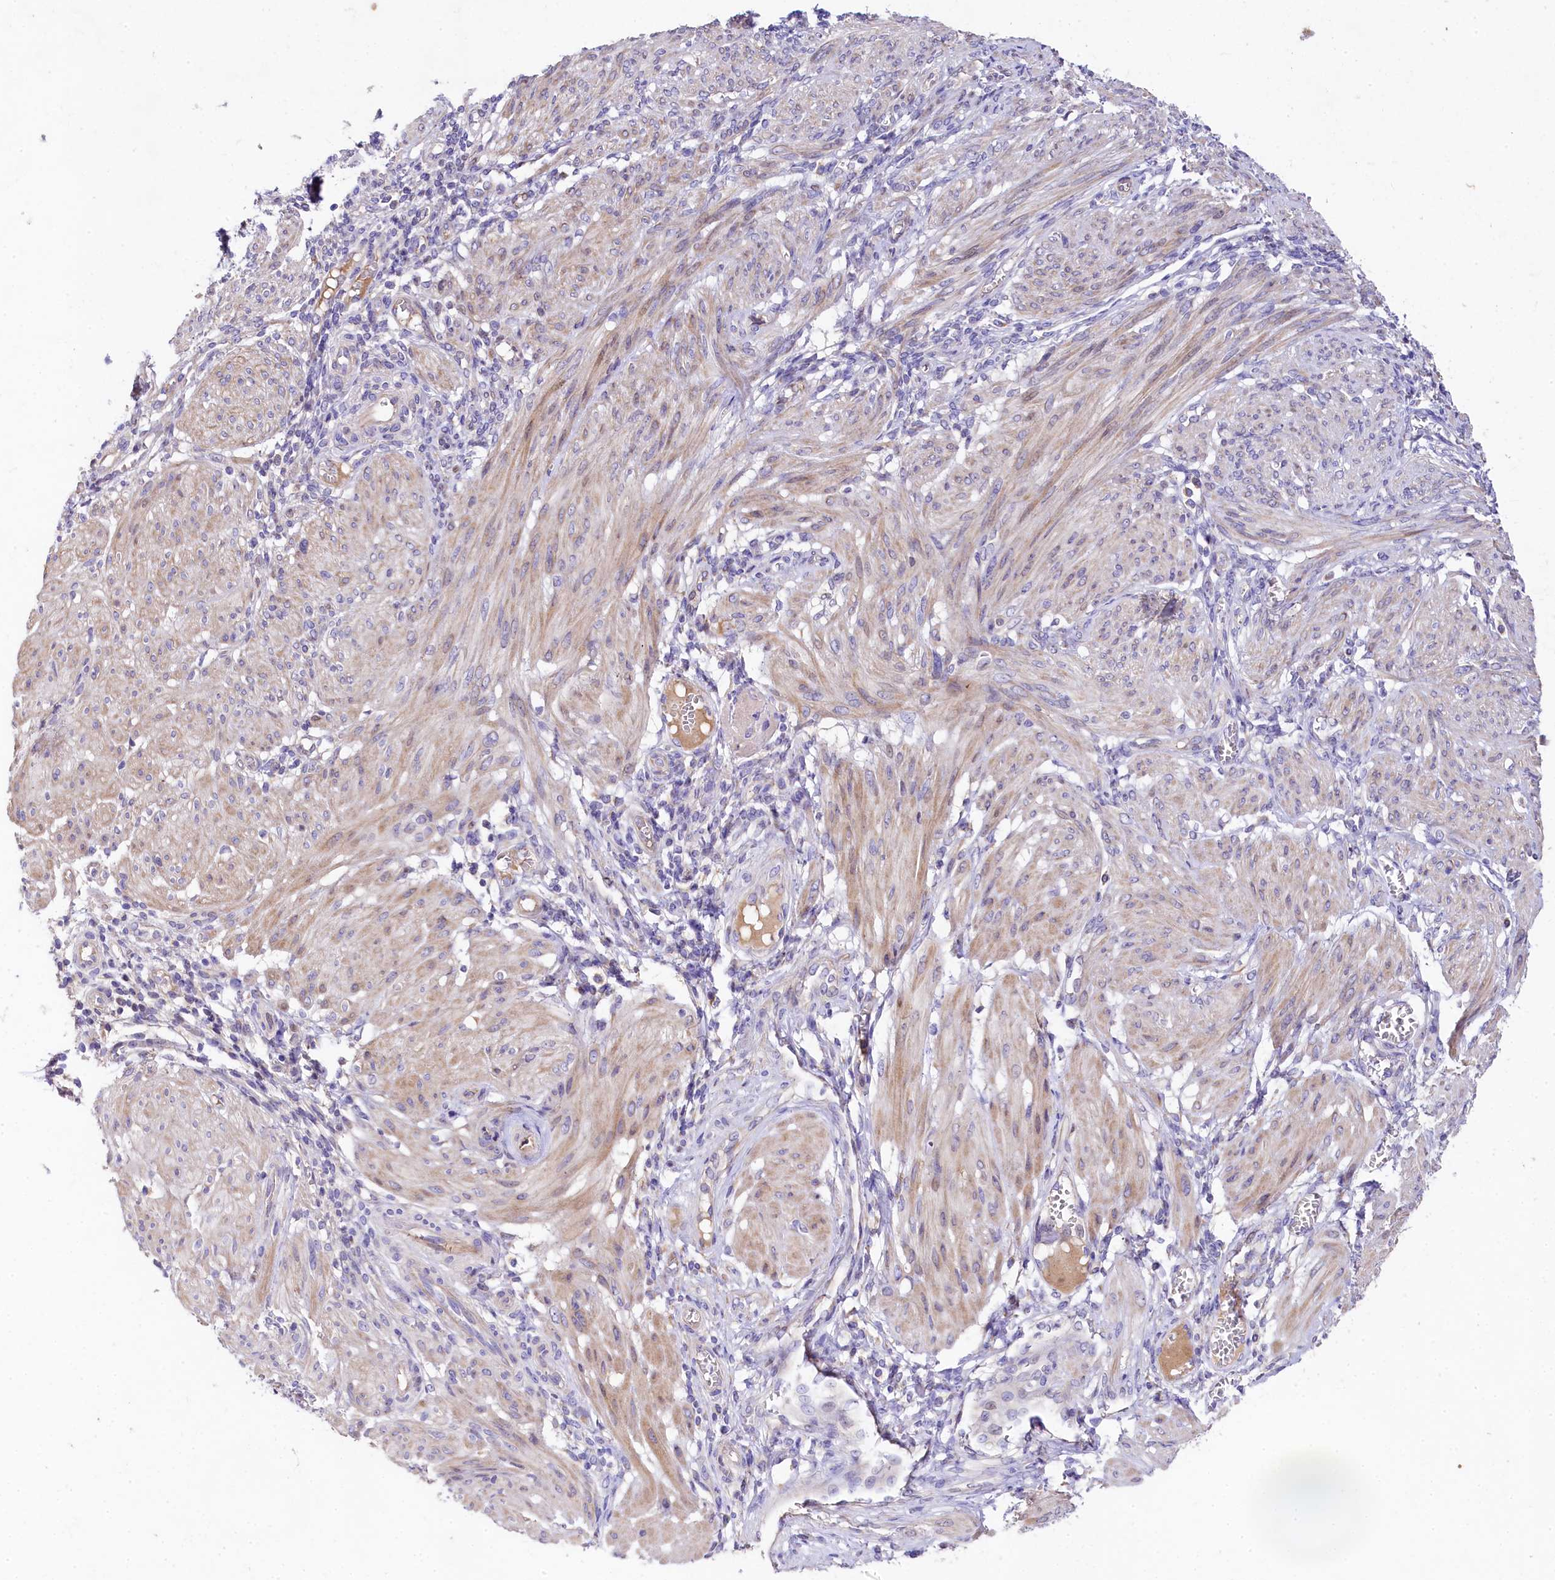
{"staining": {"intensity": "weak", "quantity": ">75%", "location": "cytoplasmic/membranous"}, "tissue": "smooth muscle", "cell_type": "Smooth muscle cells", "image_type": "normal", "snomed": [{"axis": "morphology", "description": "Normal tissue, NOS"}, {"axis": "topography", "description": "Smooth muscle"}], "caption": "The histopathology image exhibits a brown stain indicating the presence of a protein in the cytoplasmic/membranous of smooth muscle cells in smooth muscle. (Brightfield microscopy of DAB IHC at high magnification).", "gene": "FXYD6", "patient": {"sex": "female", "age": 39}}